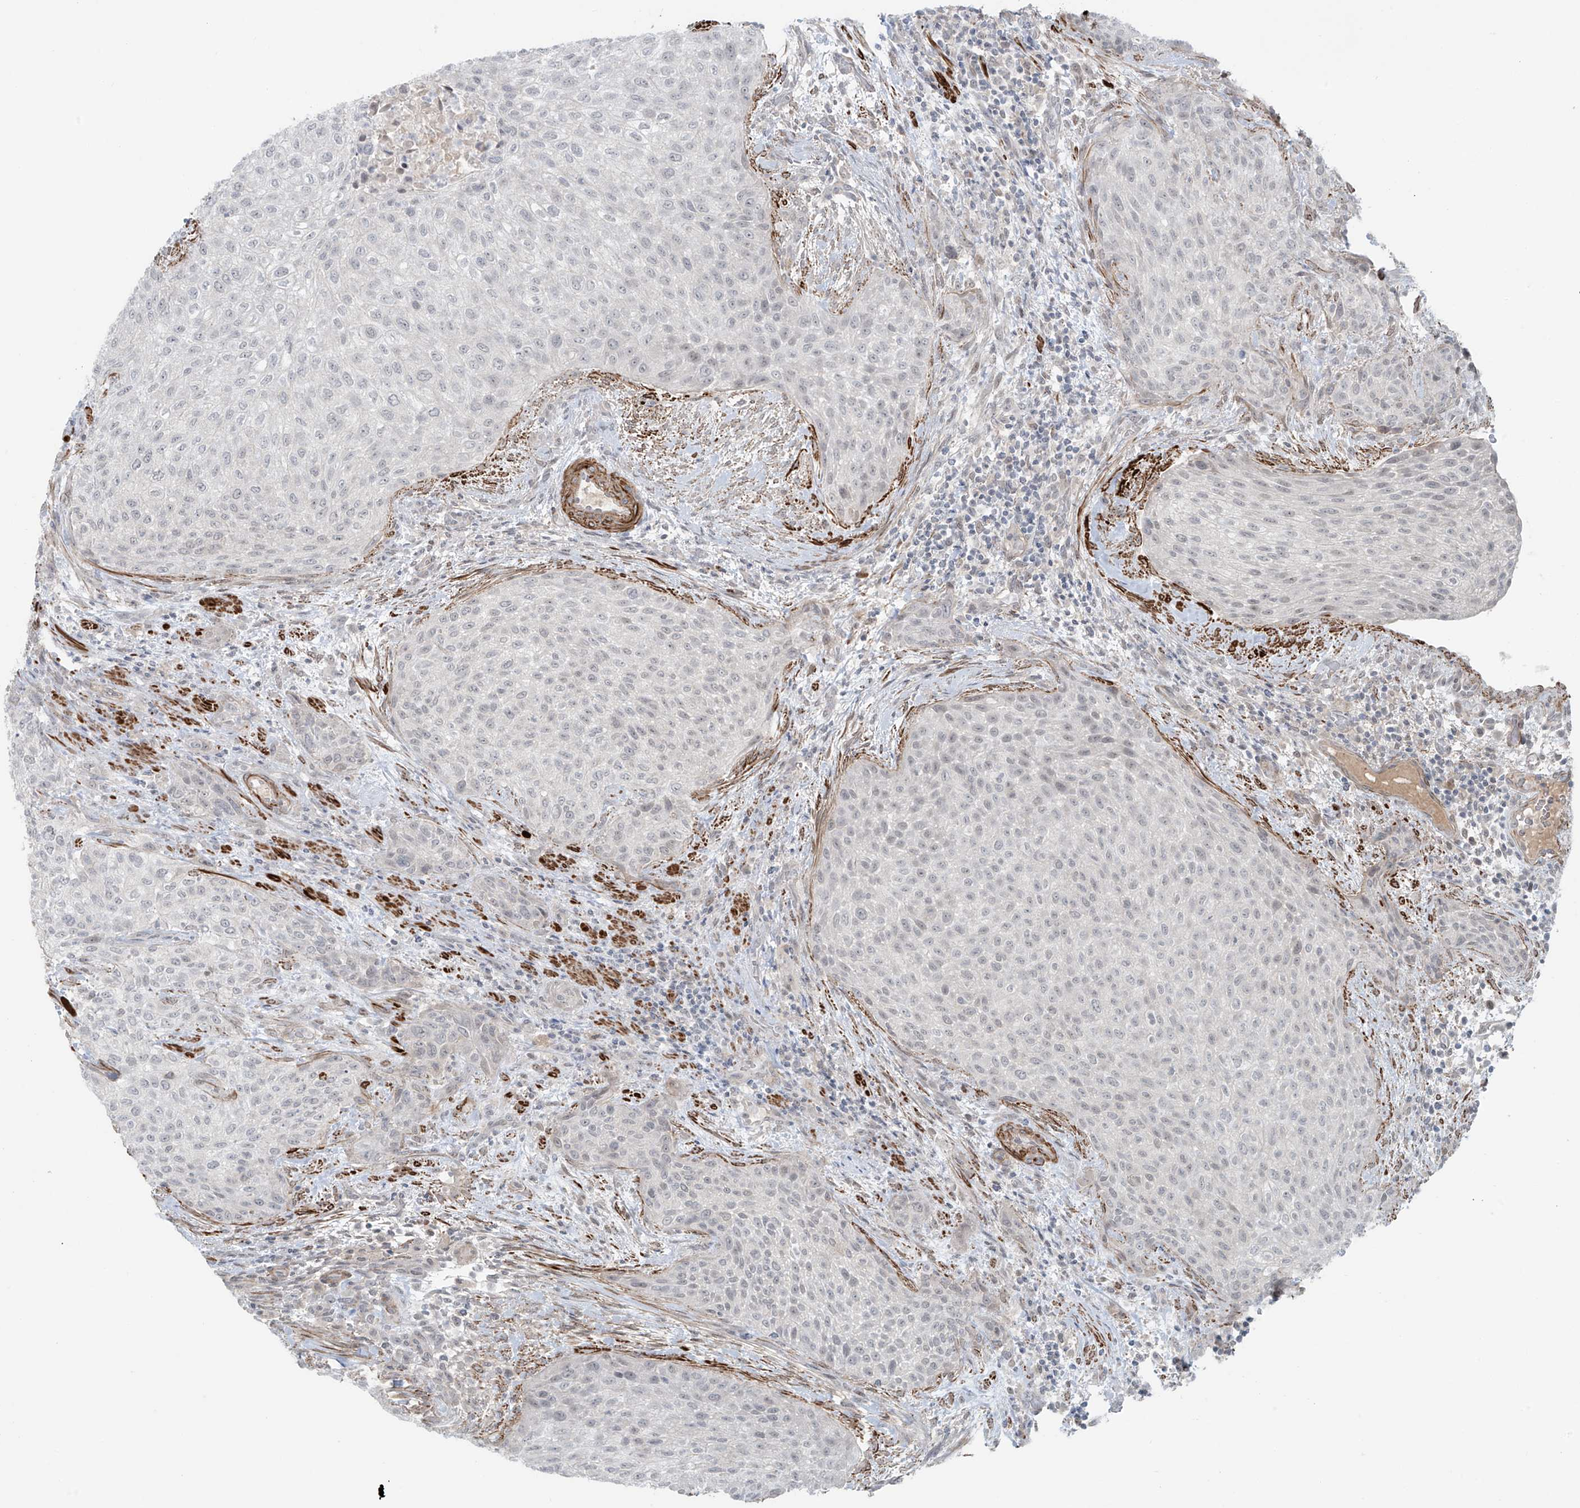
{"staining": {"intensity": "negative", "quantity": "none", "location": "none"}, "tissue": "urothelial cancer", "cell_type": "Tumor cells", "image_type": "cancer", "snomed": [{"axis": "morphology", "description": "Urothelial carcinoma, High grade"}, {"axis": "topography", "description": "Urinary bladder"}], "caption": "DAB (3,3'-diaminobenzidine) immunohistochemical staining of urothelial cancer shows no significant expression in tumor cells. The staining was performed using DAB to visualize the protein expression in brown, while the nuclei were stained in blue with hematoxylin (Magnification: 20x).", "gene": "RASGEF1A", "patient": {"sex": "male", "age": 35}}